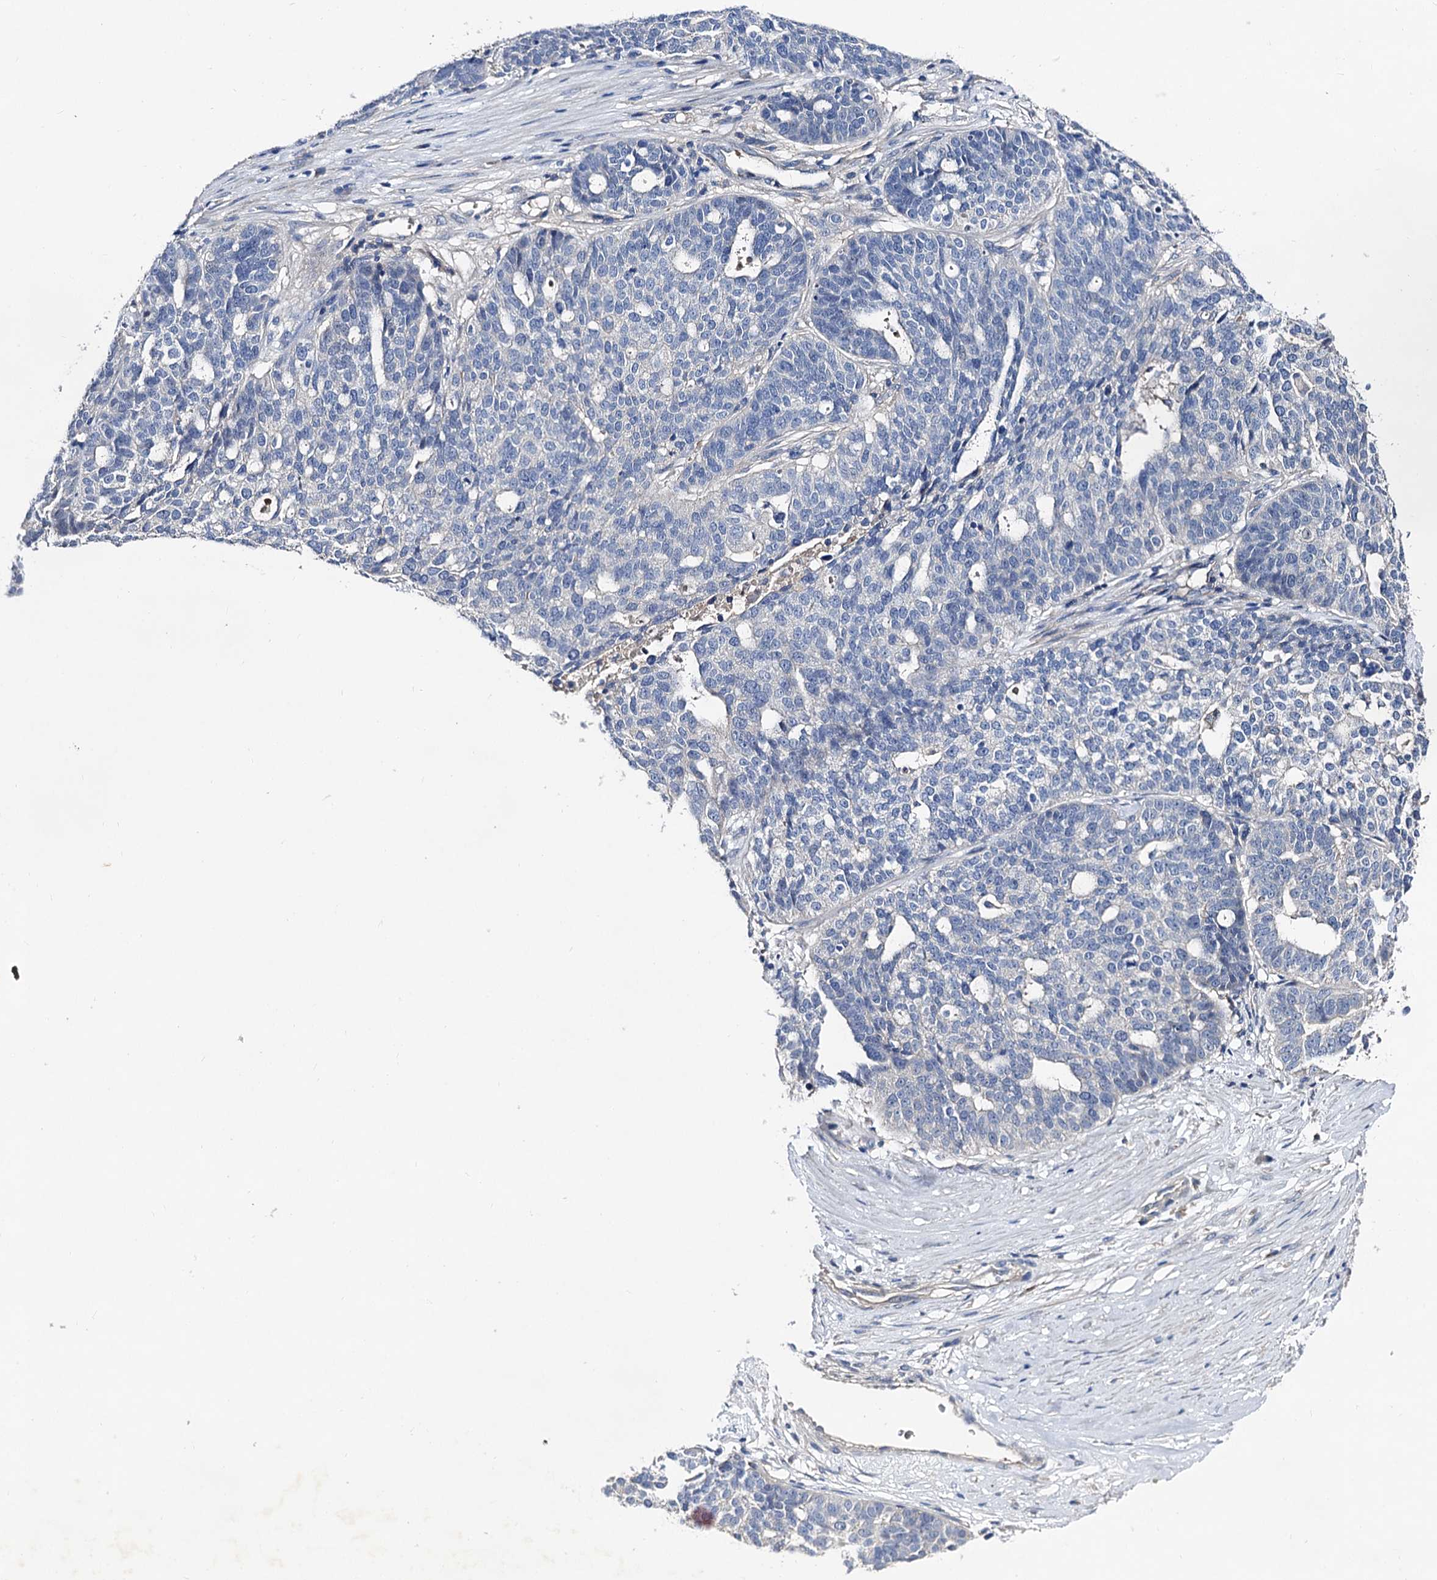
{"staining": {"intensity": "negative", "quantity": "none", "location": "none"}, "tissue": "ovarian cancer", "cell_type": "Tumor cells", "image_type": "cancer", "snomed": [{"axis": "morphology", "description": "Cystadenocarcinoma, serous, NOS"}, {"axis": "topography", "description": "Ovary"}], "caption": "The immunohistochemistry histopathology image has no significant positivity in tumor cells of ovarian cancer (serous cystadenocarcinoma) tissue. (DAB immunohistochemistry (IHC) visualized using brightfield microscopy, high magnification).", "gene": "HVCN1", "patient": {"sex": "female", "age": 59}}